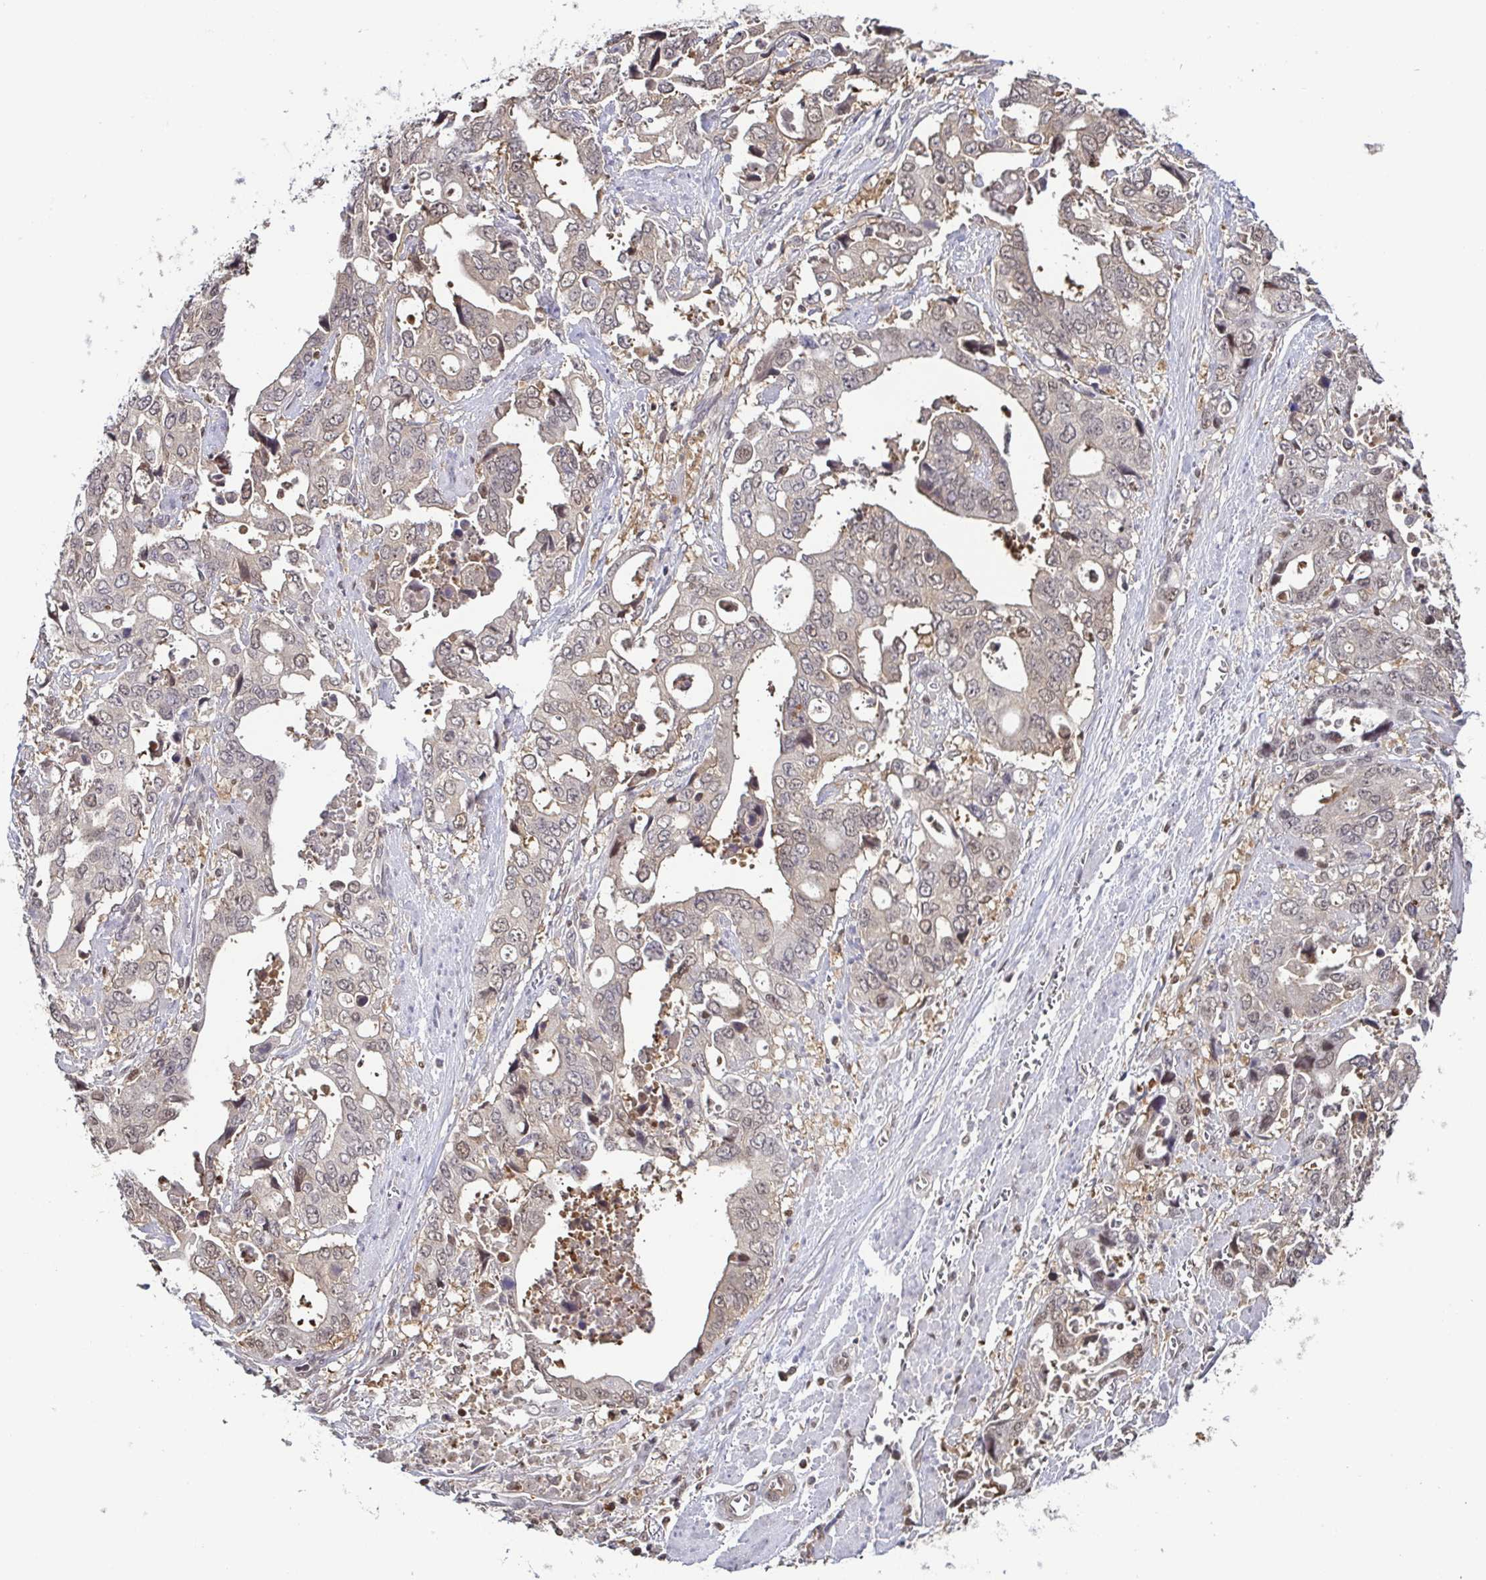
{"staining": {"intensity": "weak", "quantity": ">75%", "location": "cytoplasmic/membranous,nuclear"}, "tissue": "stomach cancer", "cell_type": "Tumor cells", "image_type": "cancer", "snomed": [{"axis": "morphology", "description": "Adenocarcinoma, NOS"}, {"axis": "topography", "description": "Stomach, upper"}], "caption": "This is an image of immunohistochemistry staining of stomach adenocarcinoma, which shows weak staining in the cytoplasmic/membranous and nuclear of tumor cells.", "gene": "PSMB9", "patient": {"sex": "male", "age": 74}}